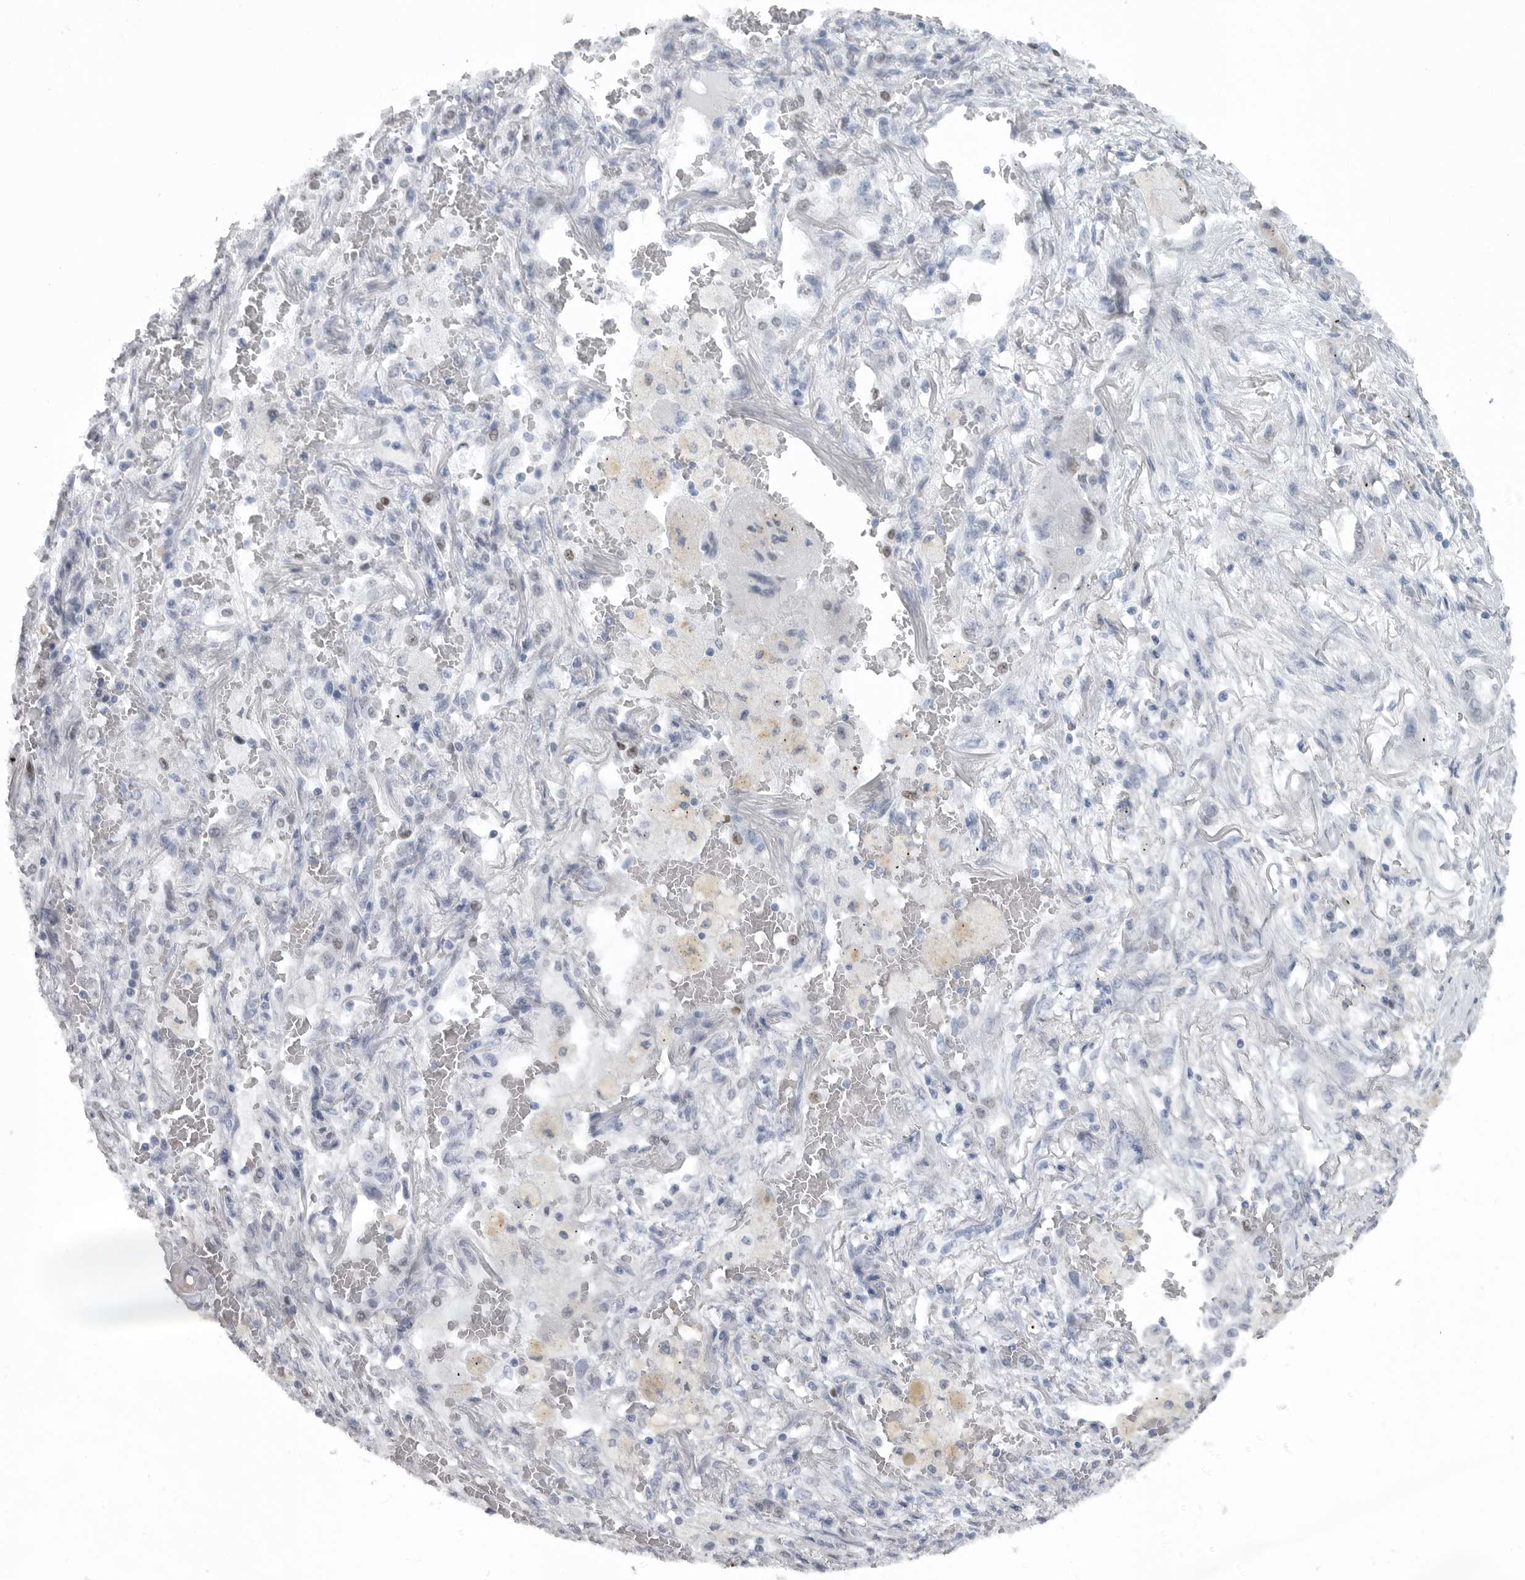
{"staining": {"intensity": "negative", "quantity": "none", "location": "none"}, "tissue": "lung cancer", "cell_type": "Tumor cells", "image_type": "cancer", "snomed": [{"axis": "morphology", "description": "Squamous cell carcinoma, NOS"}, {"axis": "topography", "description": "Lung"}], "caption": "This is a photomicrograph of IHC staining of squamous cell carcinoma (lung), which shows no positivity in tumor cells. The staining was performed using DAB (3,3'-diaminobenzidine) to visualize the protein expression in brown, while the nuclei were stained in blue with hematoxylin (Magnification: 20x).", "gene": "HMGN3", "patient": {"sex": "male", "age": 61}}